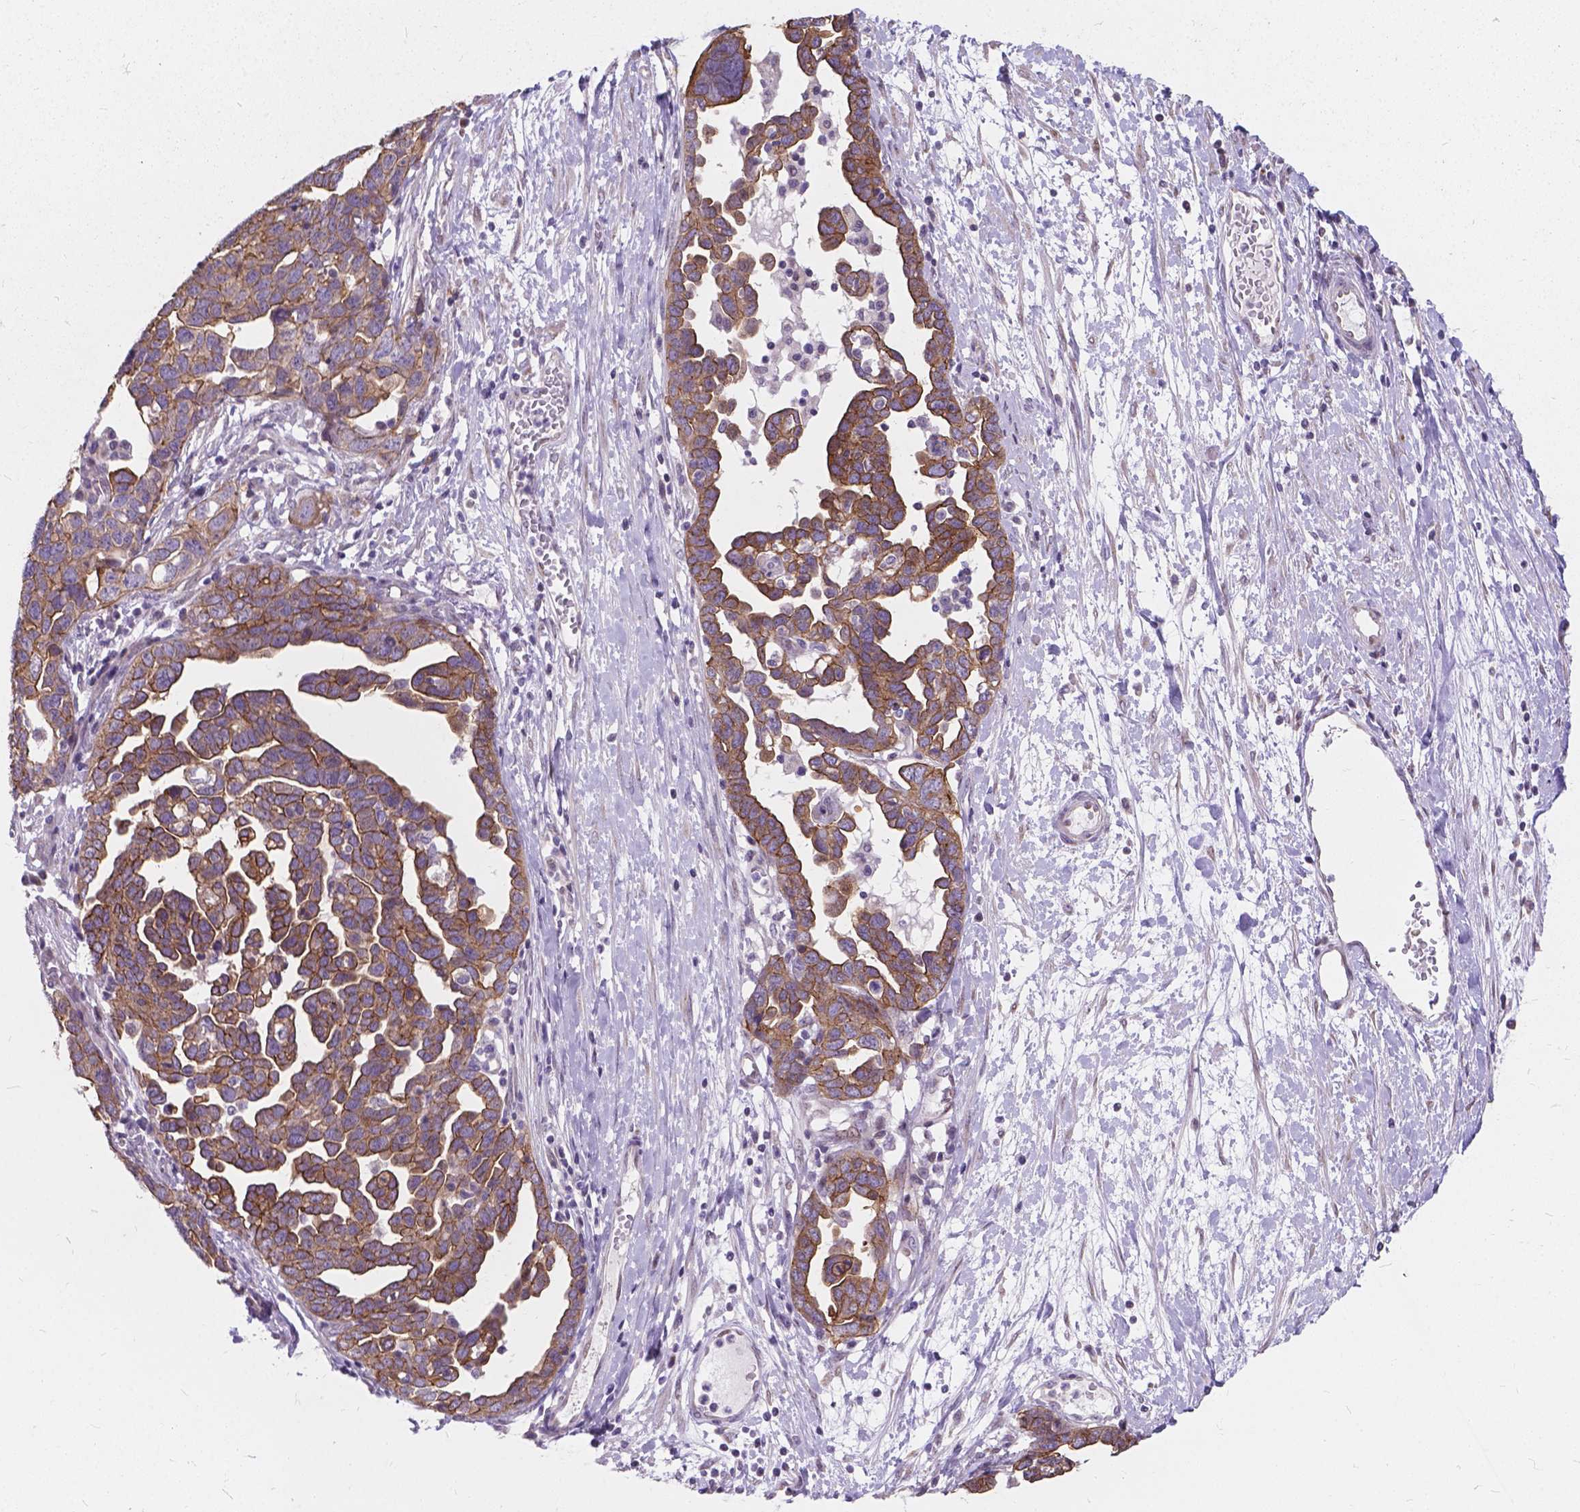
{"staining": {"intensity": "moderate", "quantity": "25%-75%", "location": "cytoplasmic/membranous"}, "tissue": "ovarian cancer", "cell_type": "Tumor cells", "image_type": "cancer", "snomed": [{"axis": "morphology", "description": "Cystadenocarcinoma, serous, NOS"}, {"axis": "topography", "description": "Ovary"}], "caption": "Protein analysis of serous cystadenocarcinoma (ovarian) tissue exhibits moderate cytoplasmic/membranous staining in about 25%-75% of tumor cells.", "gene": "MYH14", "patient": {"sex": "female", "age": 54}}